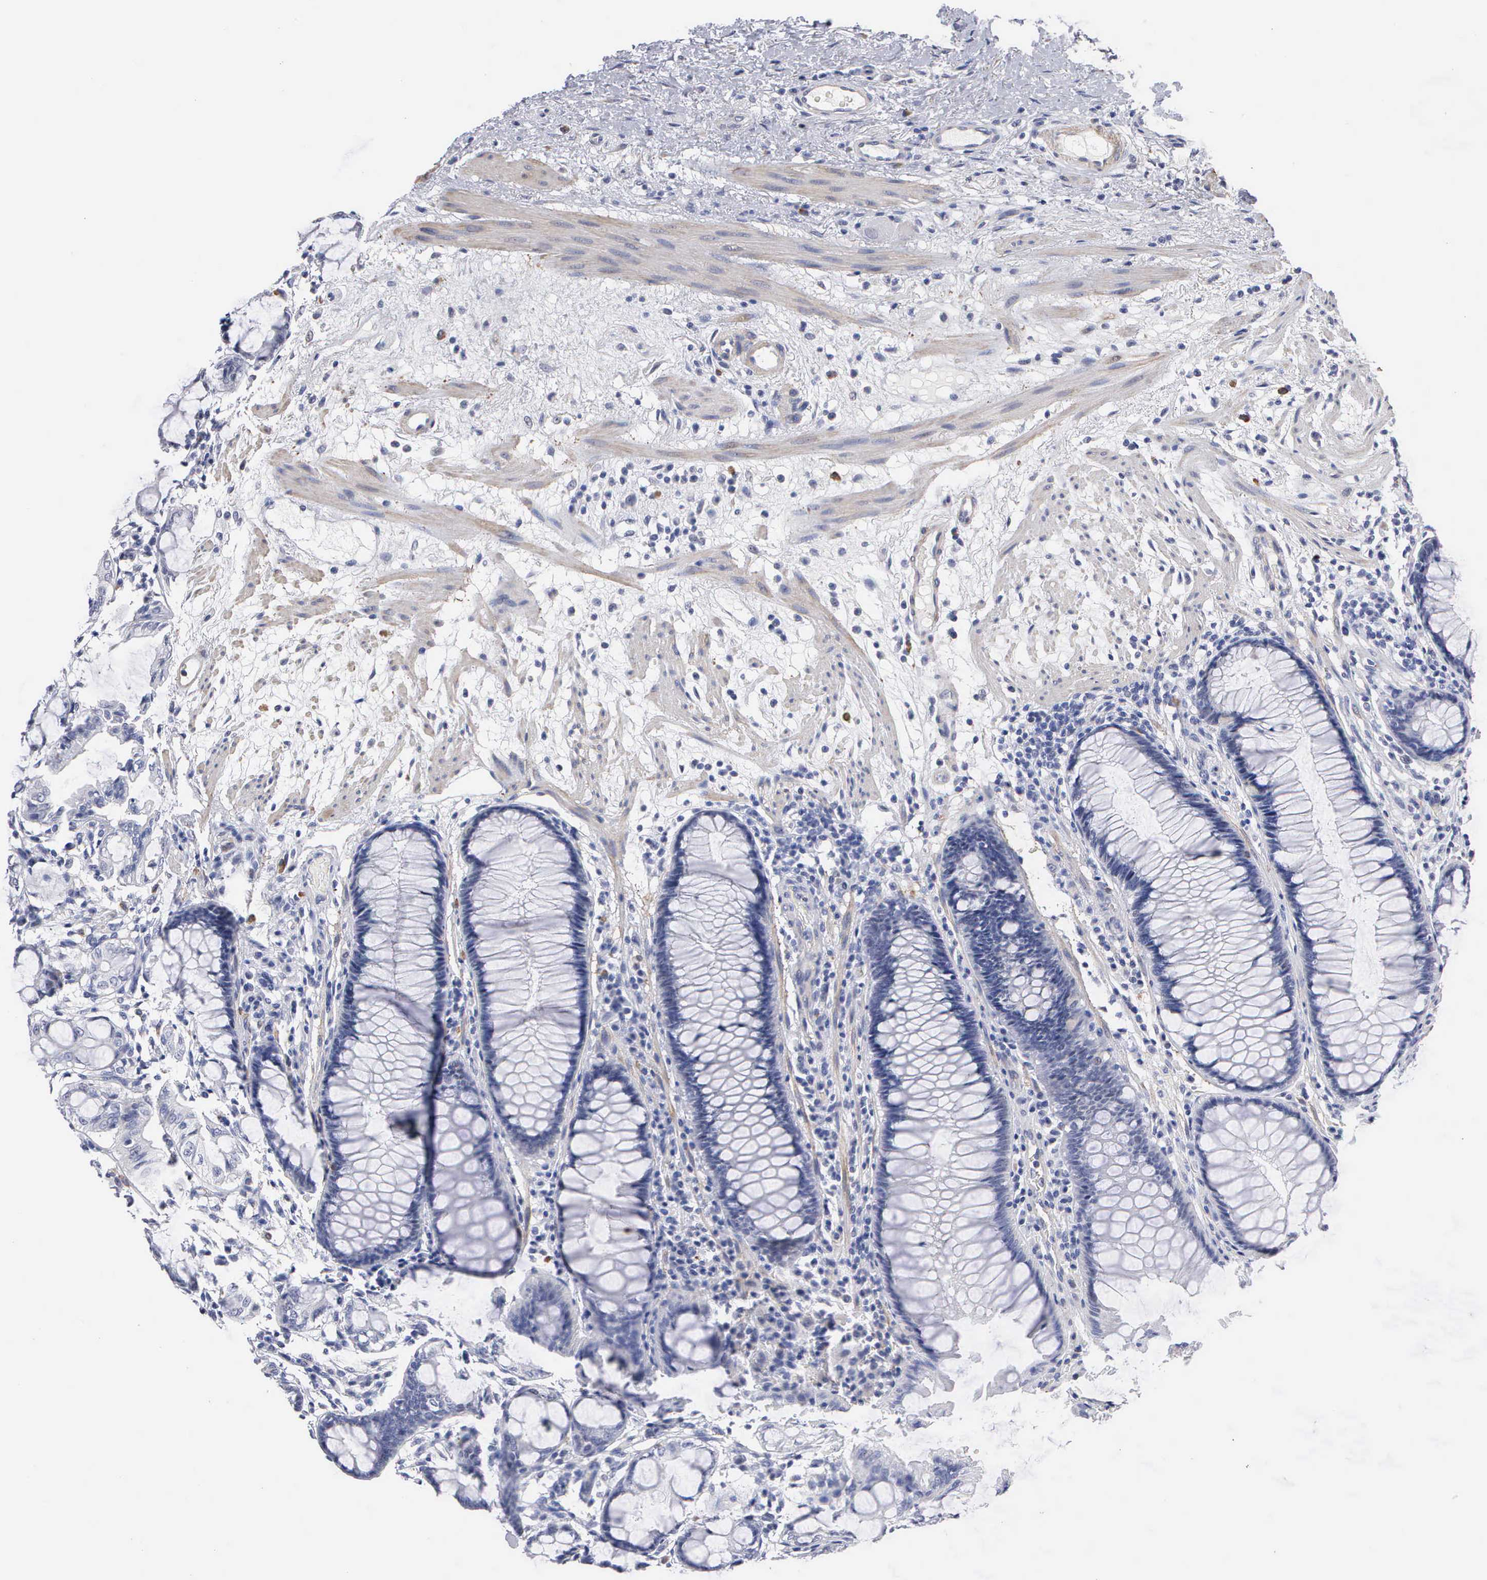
{"staining": {"intensity": "negative", "quantity": "none", "location": "none"}, "tissue": "rectum", "cell_type": "Glandular cells", "image_type": "normal", "snomed": [{"axis": "morphology", "description": "Normal tissue, NOS"}, {"axis": "topography", "description": "Rectum"}], "caption": "Immunohistochemistry of benign rectum reveals no expression in glandular cells.", "gene": "ELFN2", "patient": {"sex": "male", "age": 77}}